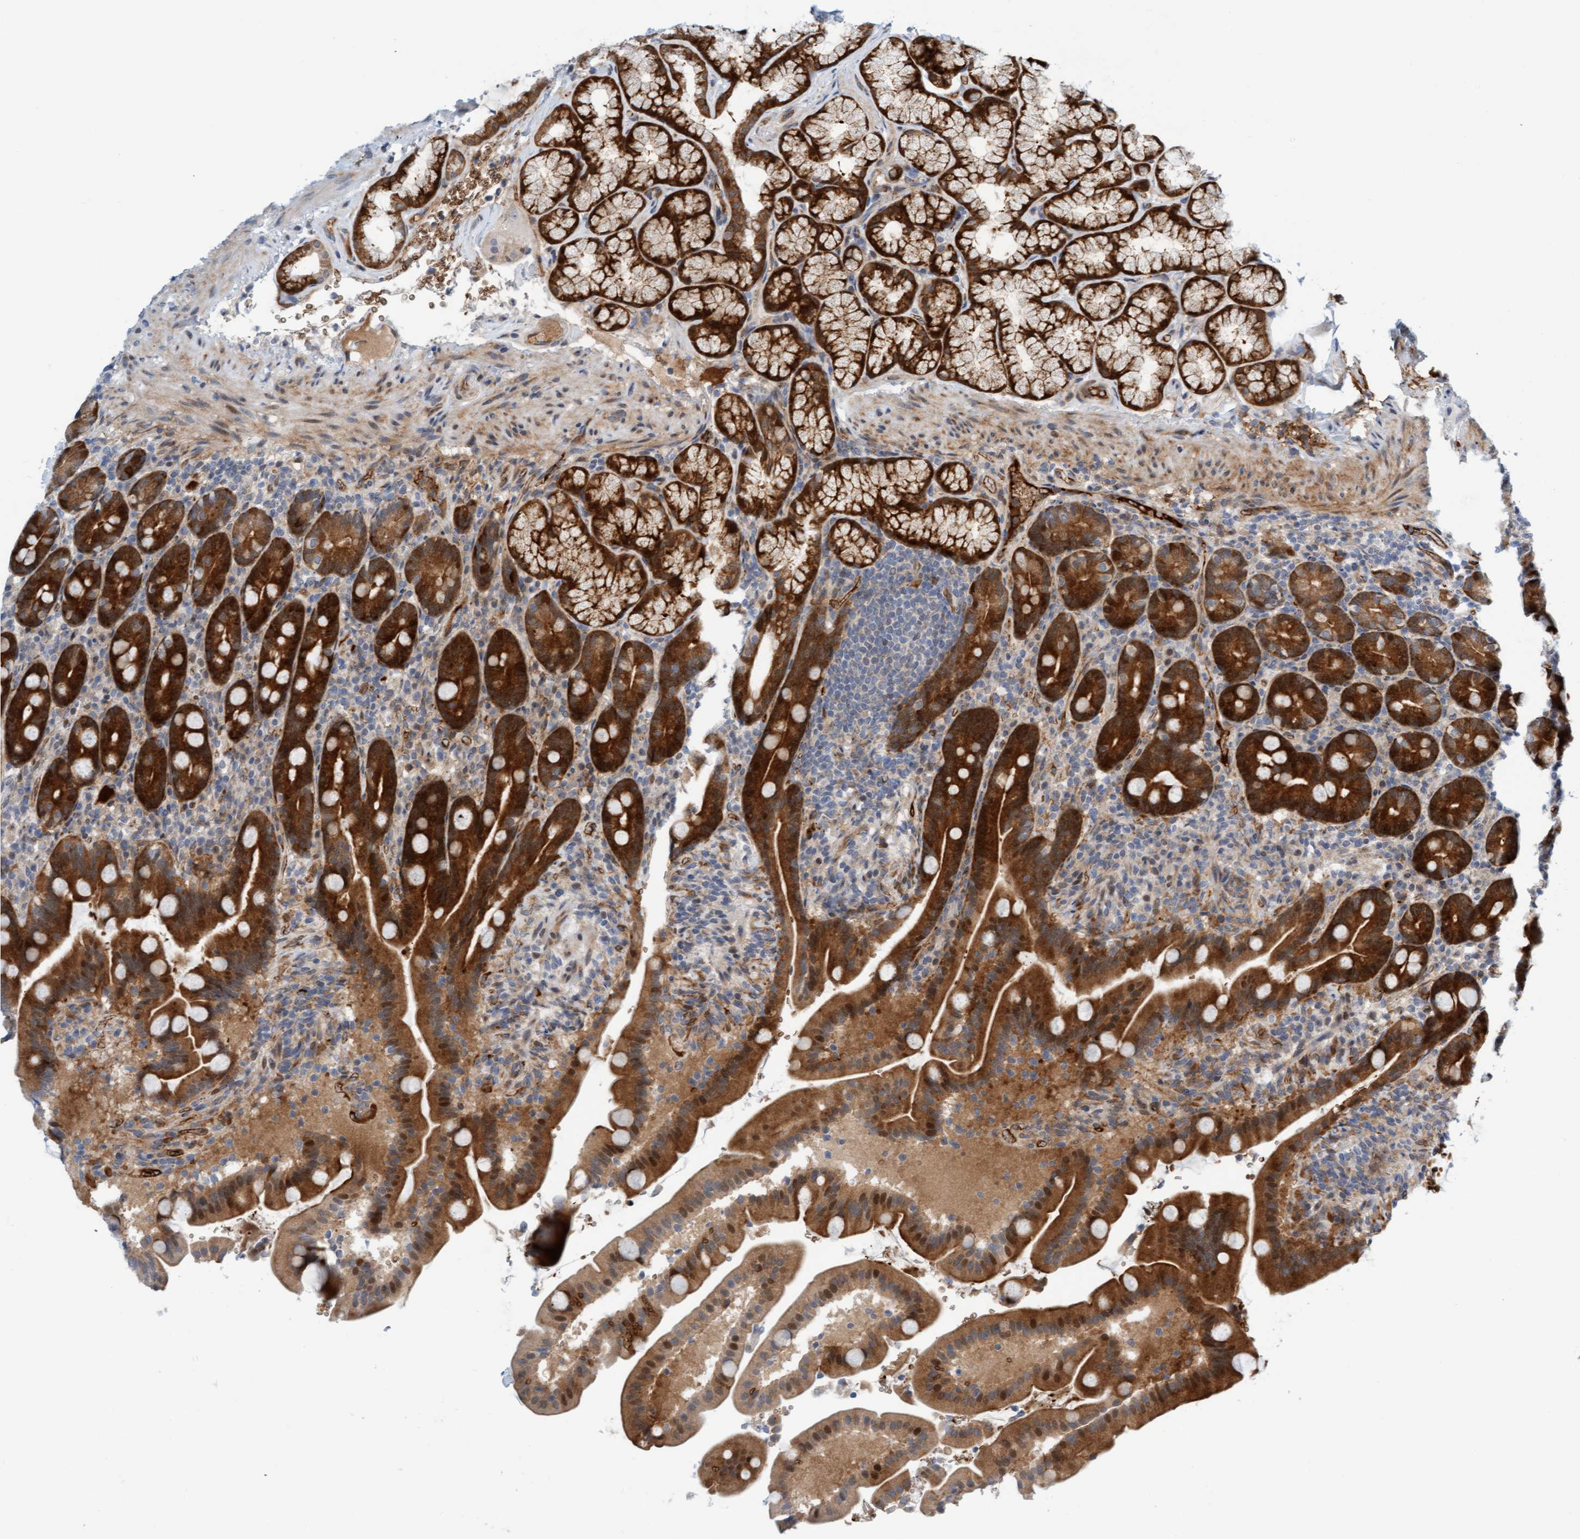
{"staining": {"intensity": "strong", "quantity": ">75%", "location": "cytoplasmic/membranous,nuclear"}, "tissue": "duodenum", "cell_type": "Glandular cells", "image_type": "normal", "snomed": [{"axis": "morphology", "description": "Normal tissue, NOS"}, {"axis": "topography", "description": "Duodenum"}], "caption": "The photomicrograph shows immunohistochemical staining of benign duodenum. There is strong cytoplasmic/membranous,nuclear expression is appreciated in about >75% of glandular cells.", "gene": "EIF4EBP1", "patient": {"sex": "male", "age": 54}}